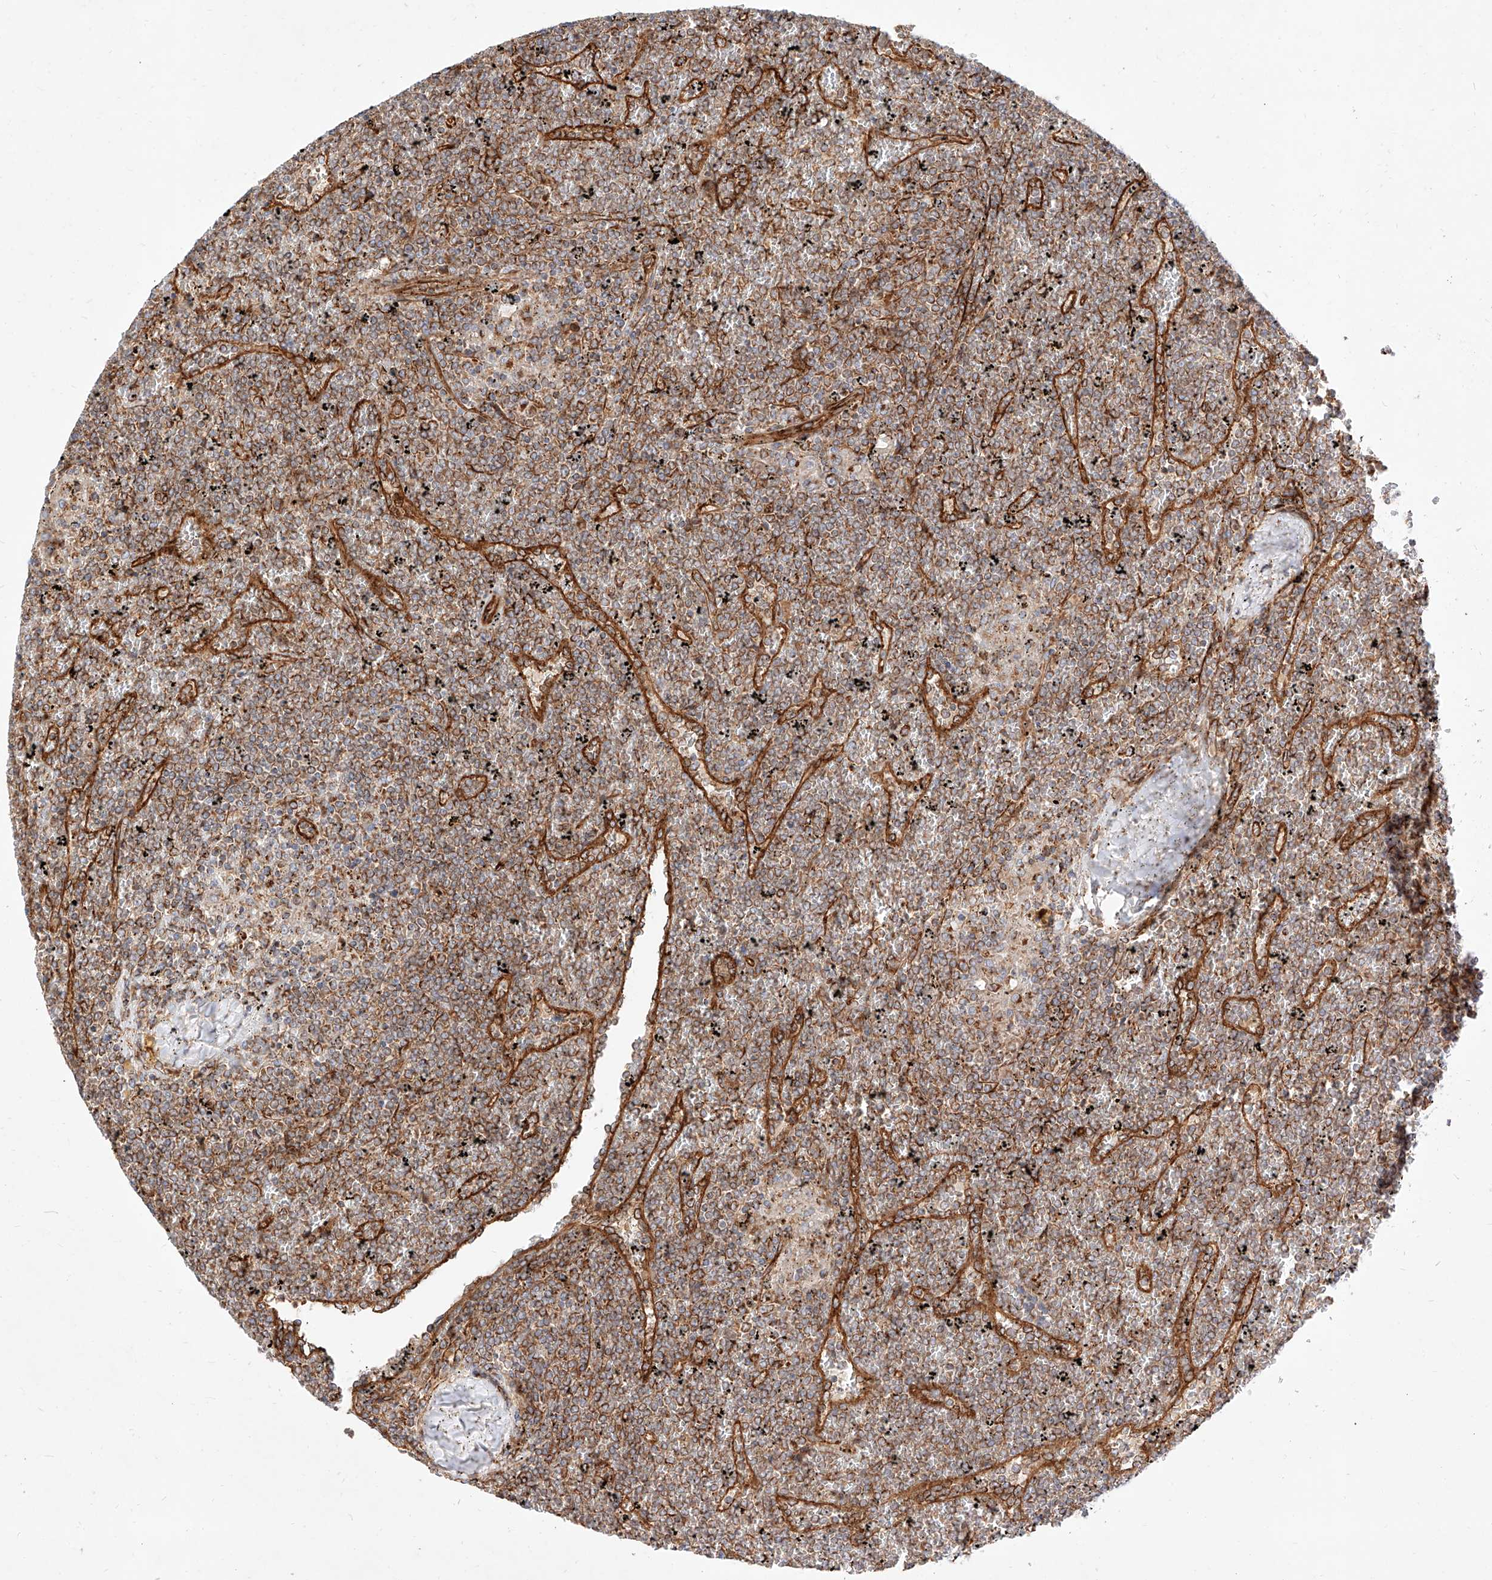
{"staining": {"intensity": "moderate", "quantity": ">75%", "location": "cytoplasmic/membranous"}, "tissue": "lymphoma", "cell_type": "Tumor cells", "image_type": "cancer", "snomed": [{"axis": "morphology", "description": "Malignant lymphoma, non-Hodgkin's type, Low grade"}, {"axis": "topography", "description": "Spleen"}], "caption": "Lymphoma was stained to show a protein in brown. There is medium levels of moderate cytoplasmic/membranous staining in about >75% of tumor cells.", "gene": "CSGALNACT2", "patient": {"sex": "female", "age": 19}}